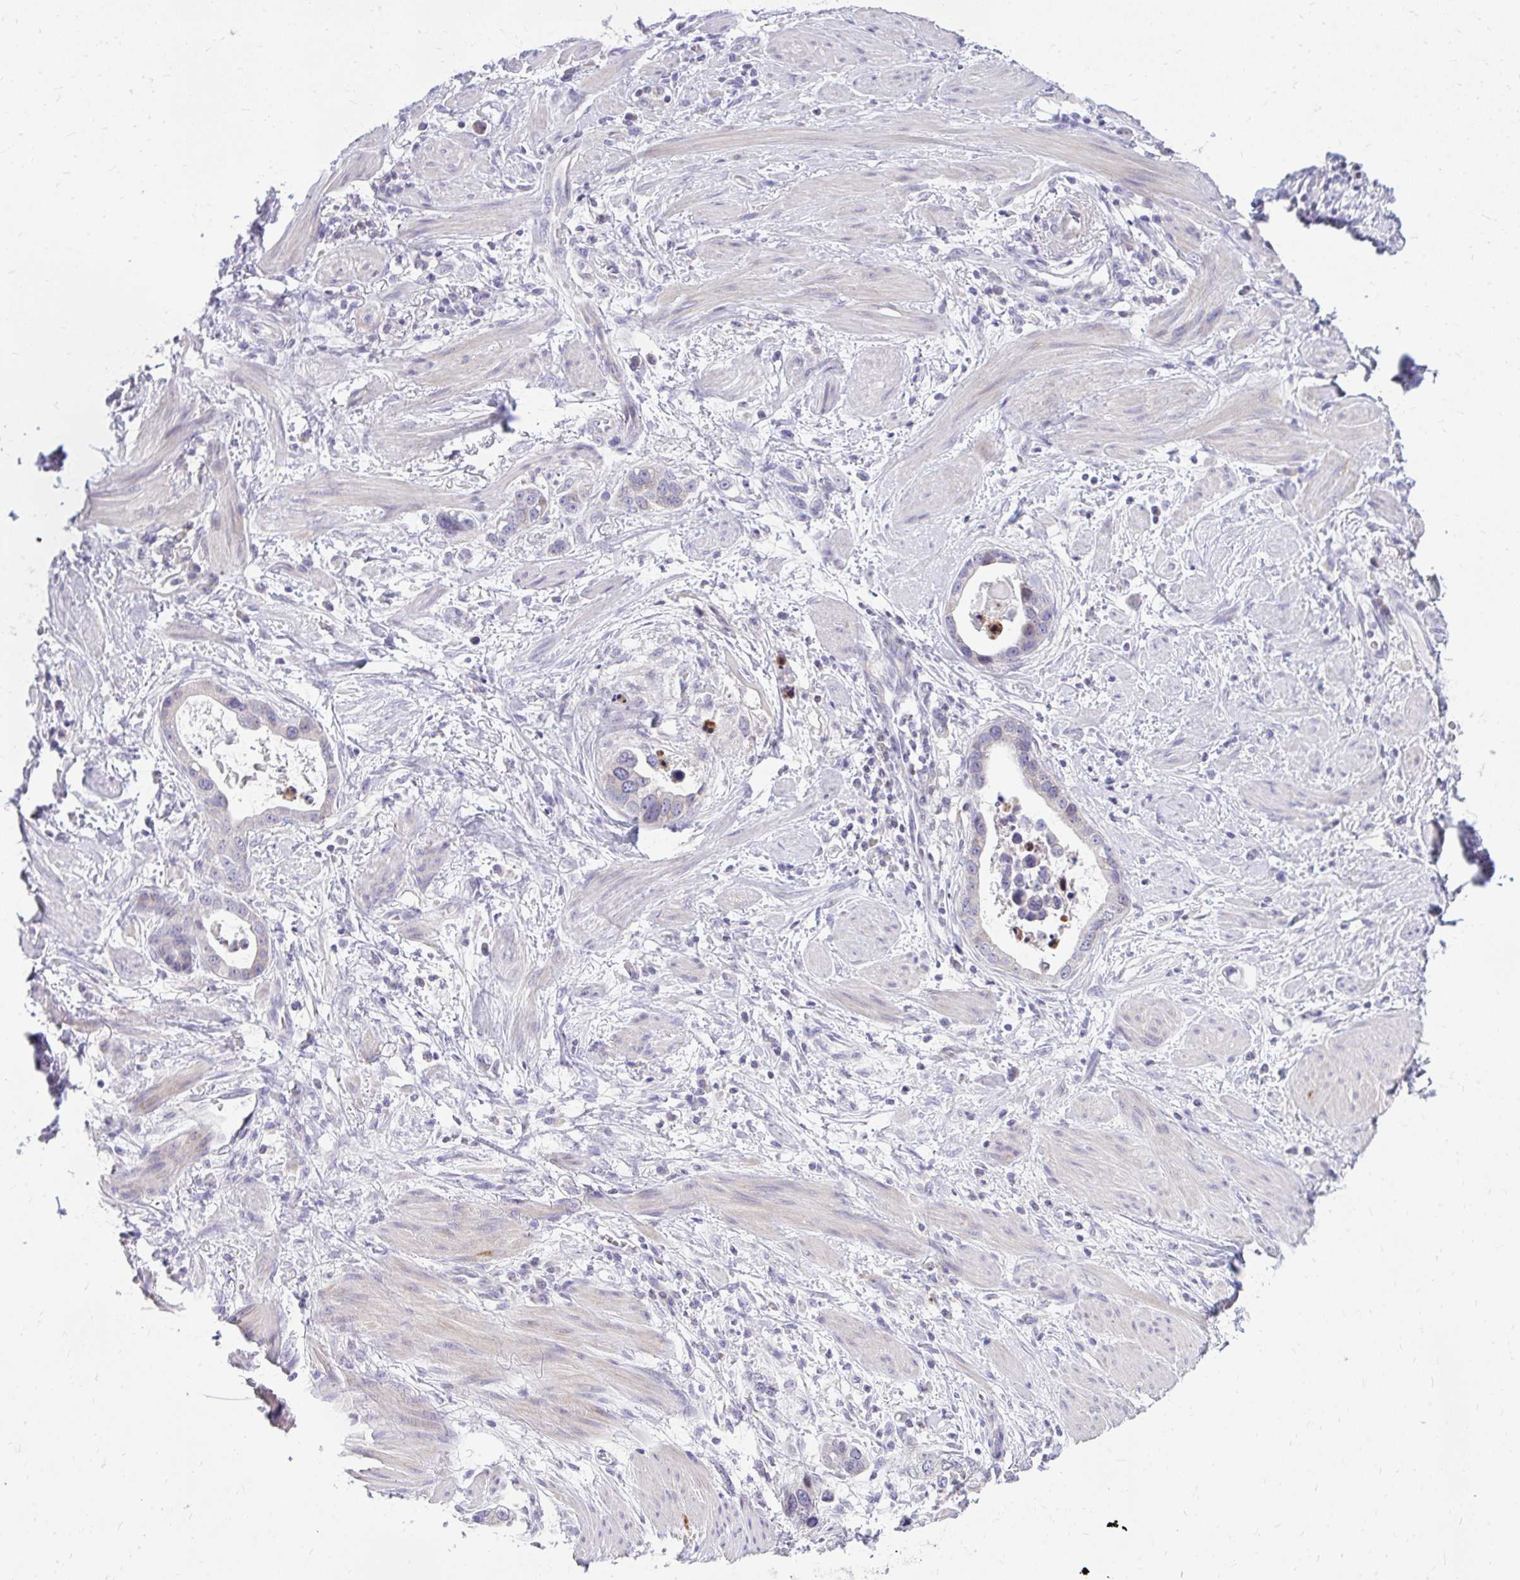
{"staining": {"intensity": "weak", "quantity": "25%-75%", "location": "cytoplasmic/membranous"}, "tissue": "stomach cancer", "cell_type": "Tumor cells", "image_type": "cancer", "snomed": [{"axis": "morphology", "description": "Adenocarcinoma, NOS"}, {"axis": "topography", "description": "Stomach, lower"}], "caption": "A high-resolution photomicrograph shows immunohistochemistry staining of stomach cancer (adenocarcinoma), which reveals weak cytoplasmic/membranous staining in approximately 25%-75% of tumor cells.", "gene": "RPS6KA2", "patient": {"sex": "female", "age": 93}}